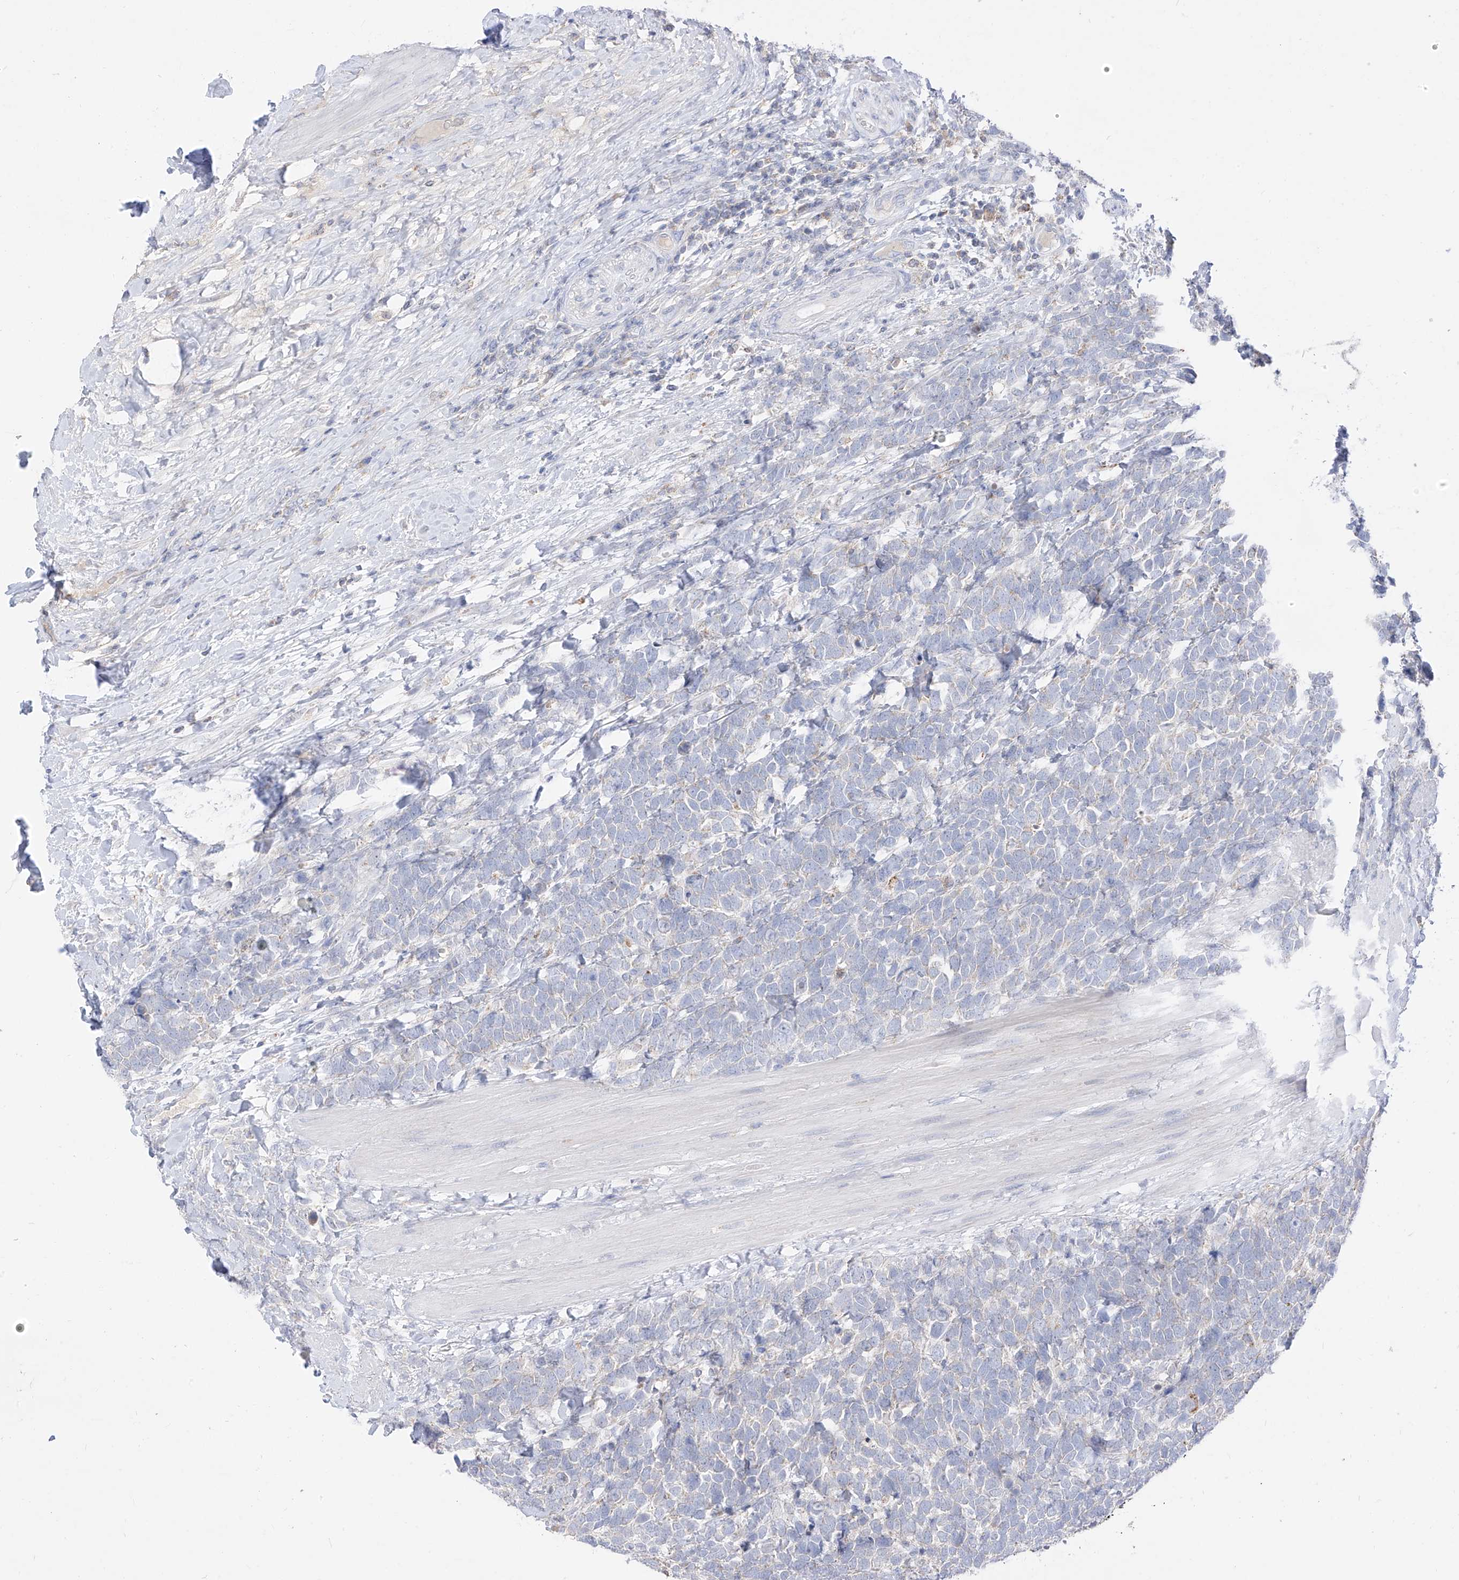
{"staining": {"intensity": "negative", "quantity": "none", "location": "none"}, "tissue": "urothelial cancer", "cell_type": "Tumor cells", "image_type": "cancer", "snomed": [{"axis": "morphology", "description": "Urothelial carcinoma, High grade"}, {"axis": "topography", "description": "Urinary bladder"}], "caption": "There is no significant staining in tumor cells of urothelial cancer. The staining is performed using DAB brown chromogen with nuclei counter-stained in using hematoxylin.", "gene": "RASA2", "patient": {"sex": "female", "age": 82}}